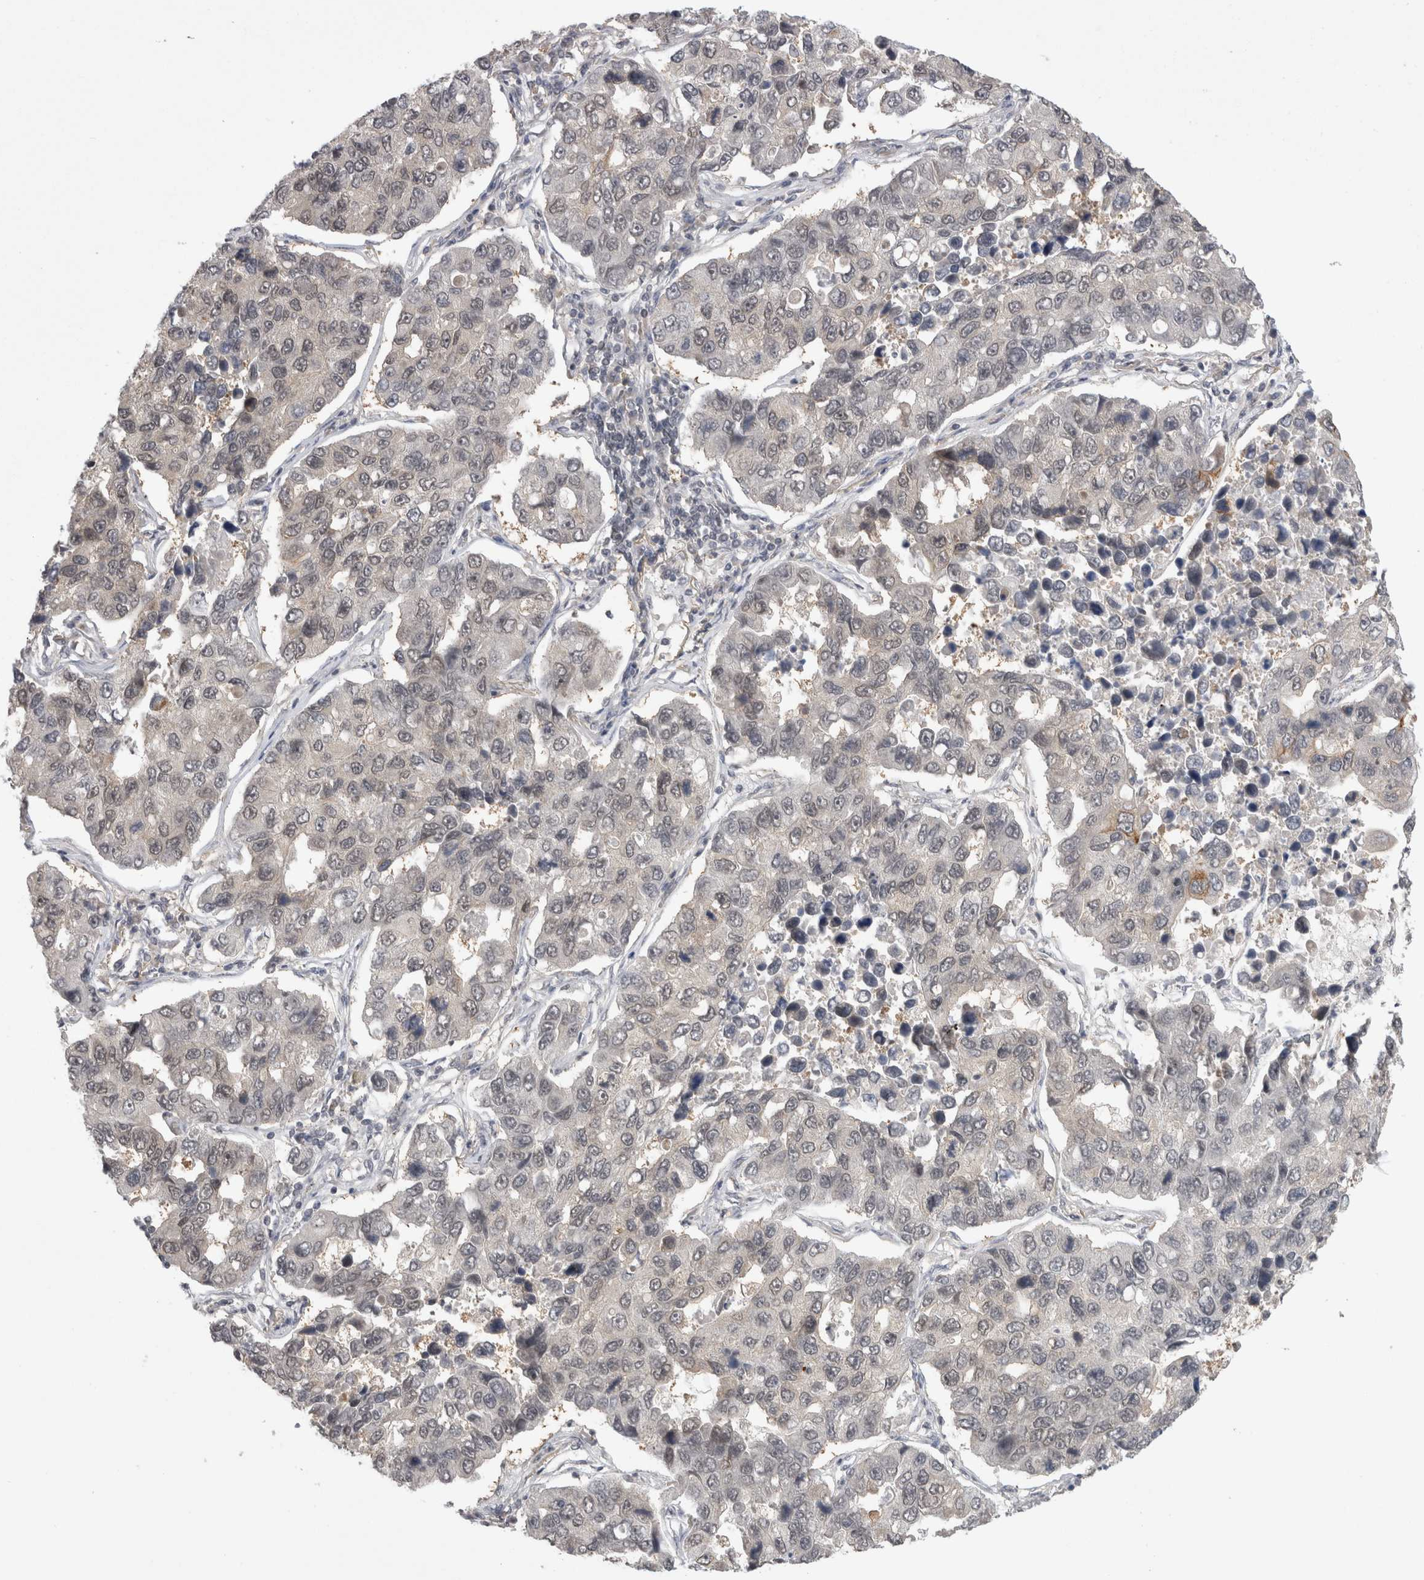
{"staining": {"intensity": "negative", "quantity": "none", "location": "none"}, "tissue": "lung cancer", "cell_type": "Tumor cells", "image_type": "cancer", "snomed": [{"axis": "morphology", "description": "Adenocarcinoma, NOS"}, {"axis": "topography", "description": "Lung"}], "caption": "Immunohistochemical staining of human lung adenocarcinoma demonstrates no significant positivity in tumor cells.", "gene": "ZNF341", "patient": {"sex": "male", "age": 64}}